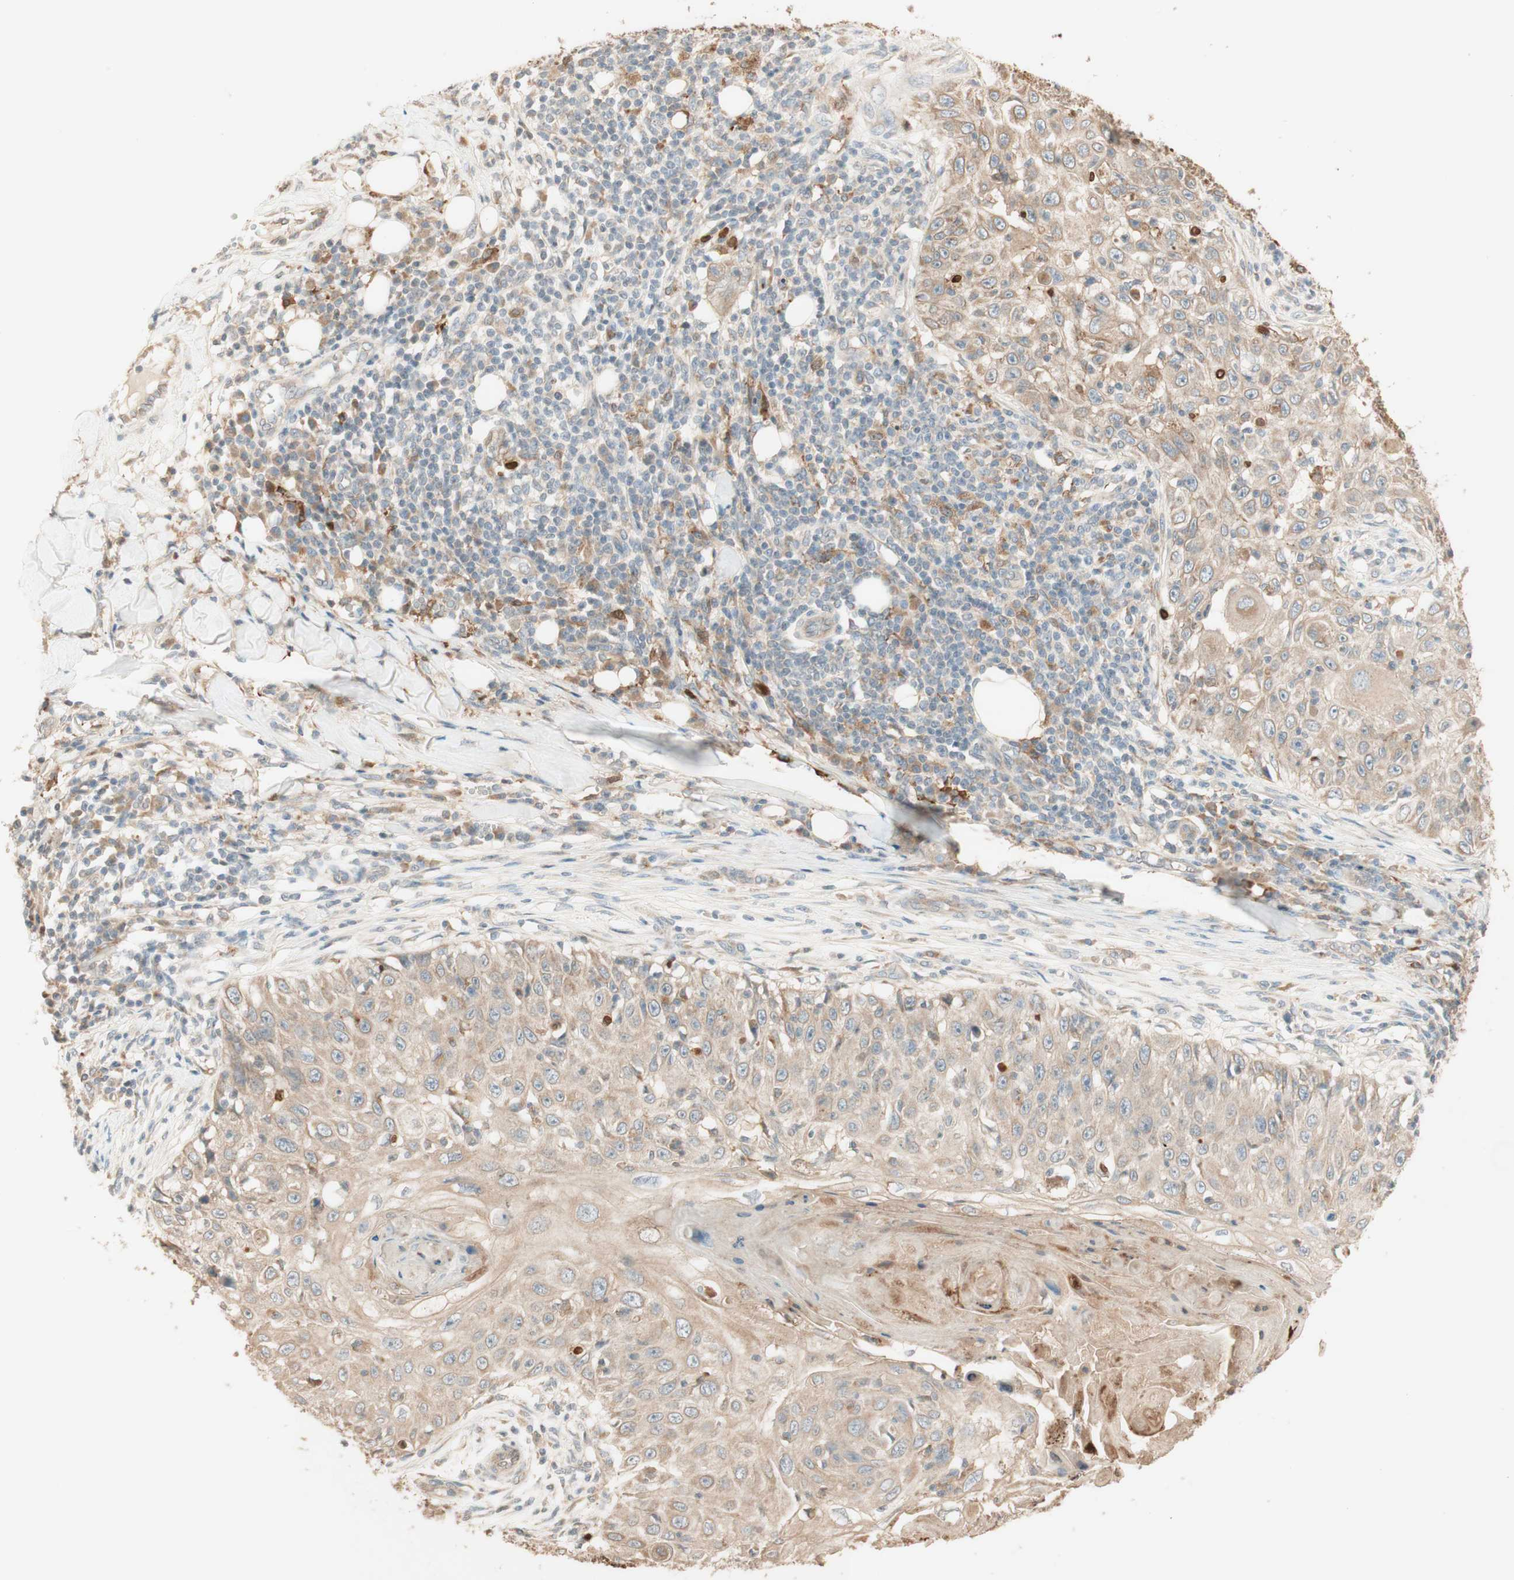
{"staining": {"intensity": "weak", "quantity": ">75%", "location": "cytoplasmic/membranous"}, "tissue": "skin cancer", "cell_type": "Tumor cells", "image_type": "cancer", "snomed": [{"axis": "morphology", "description": "Squamous cell carcinoma, NOS"}, {"axis": "topography", "description": "Skin"}], "caption": "Immunohistochemistry (IHC) image of neoplastic tissue: human skin squamous cell carcinoma stained using immunohistochemistry (IHC) reveals low levels of weak protein expression localized specifically in the cytoplasmic/membranous of tumor cells, appearing as a cytoplasmic/membranous brown color.", "gene": "CLCN2", "patient": {"sex": "male", "age": 86}}